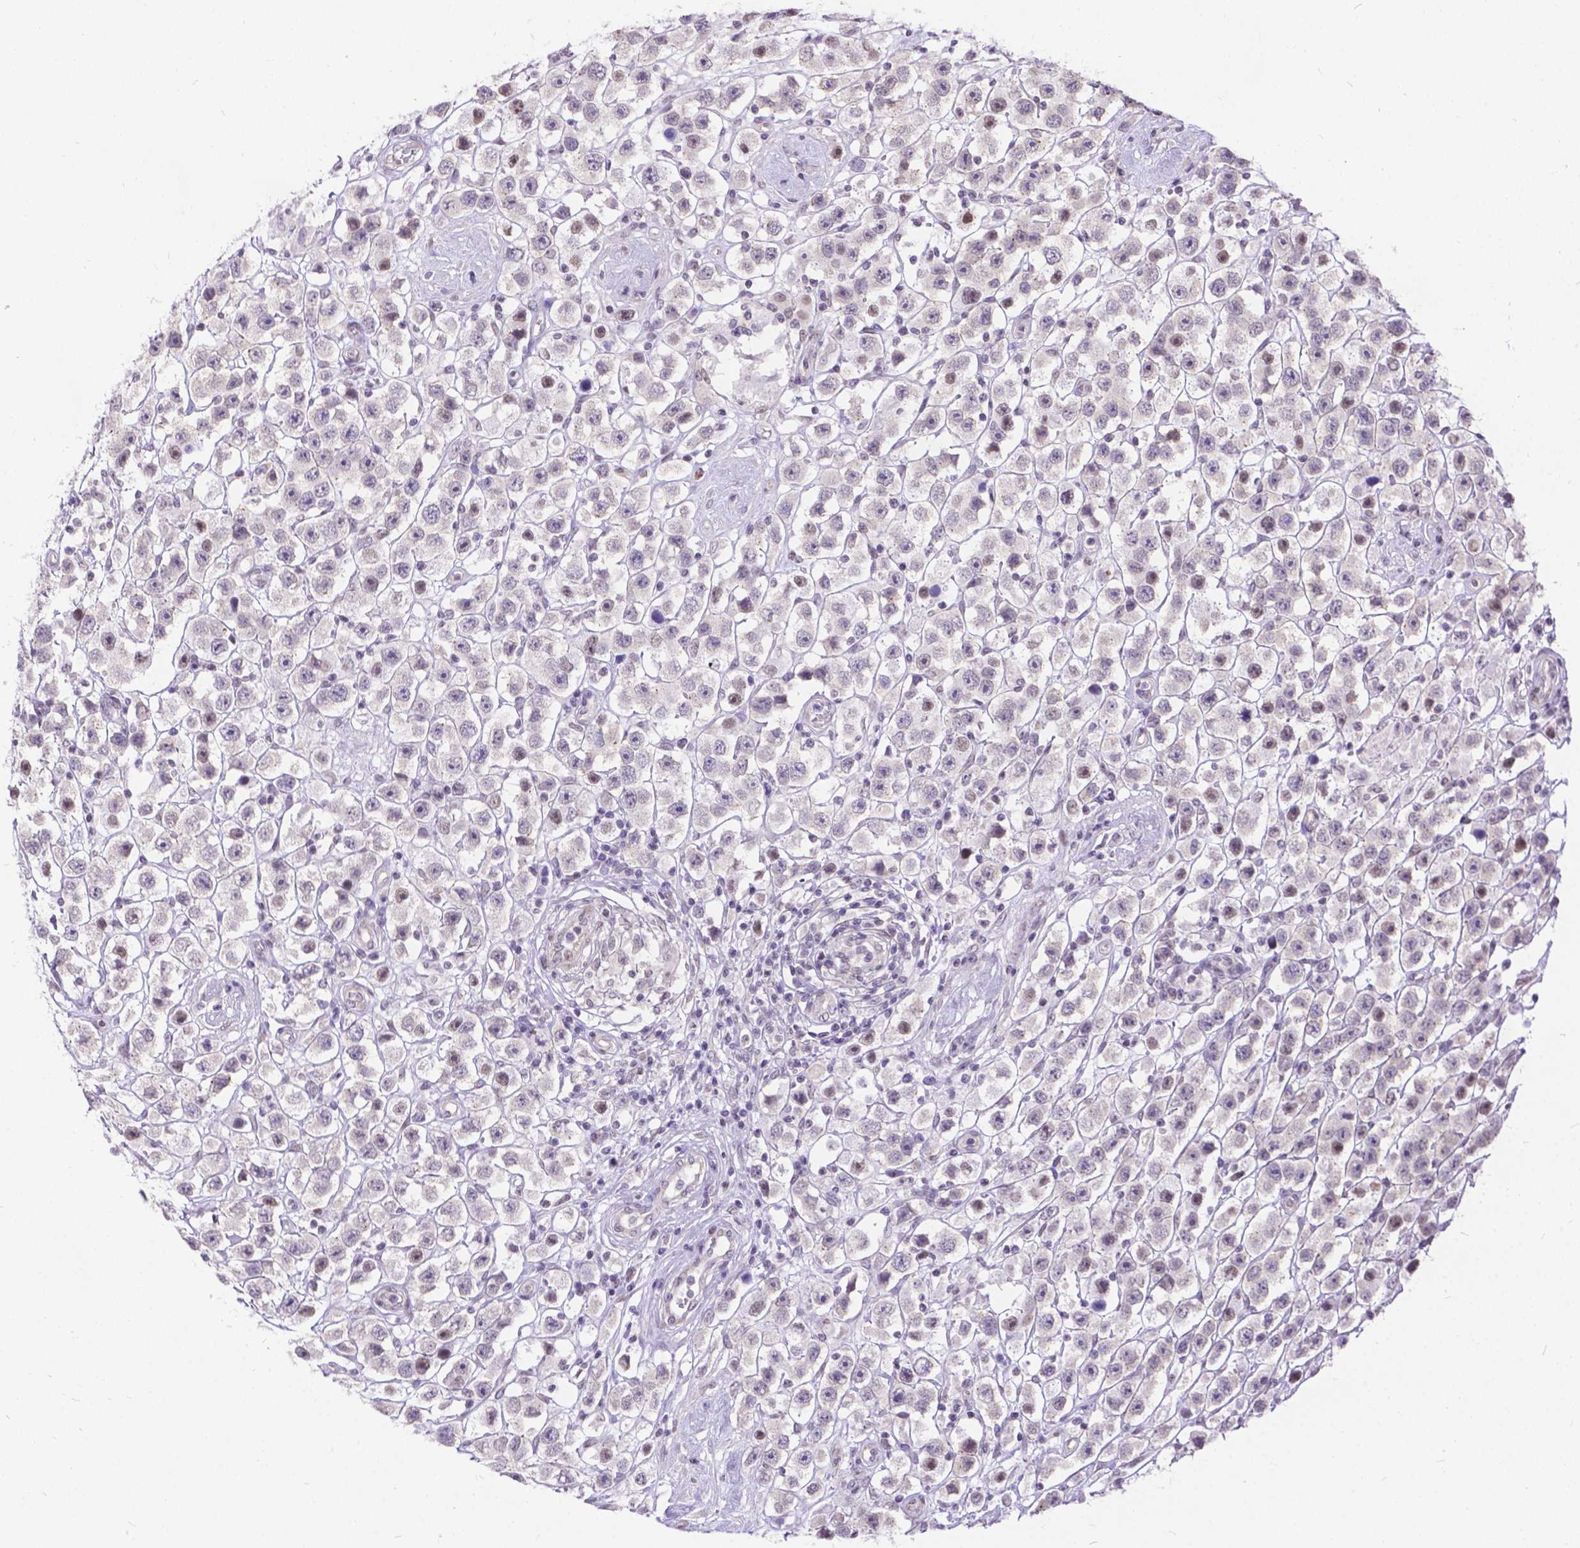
{"staining": {"intensity": "weak", "quantity": "25%-75%", "location": "nuclear"}, "tissue": "testis cancer", "cell_type": "Tumor cells", "image_type": "cancer", "snomed": [{"axis": "morphology", "description": "Seminoma, NOS"}, {"axis": "topography", "description": "Testis"}], "caption": "Immunohistochemical staining of testis cancer shows weak nuclear protein staining in about 25%-75% of tumor cells.", "gene": "FAM124B", "patient": {"sex": "male", "age": 45}}